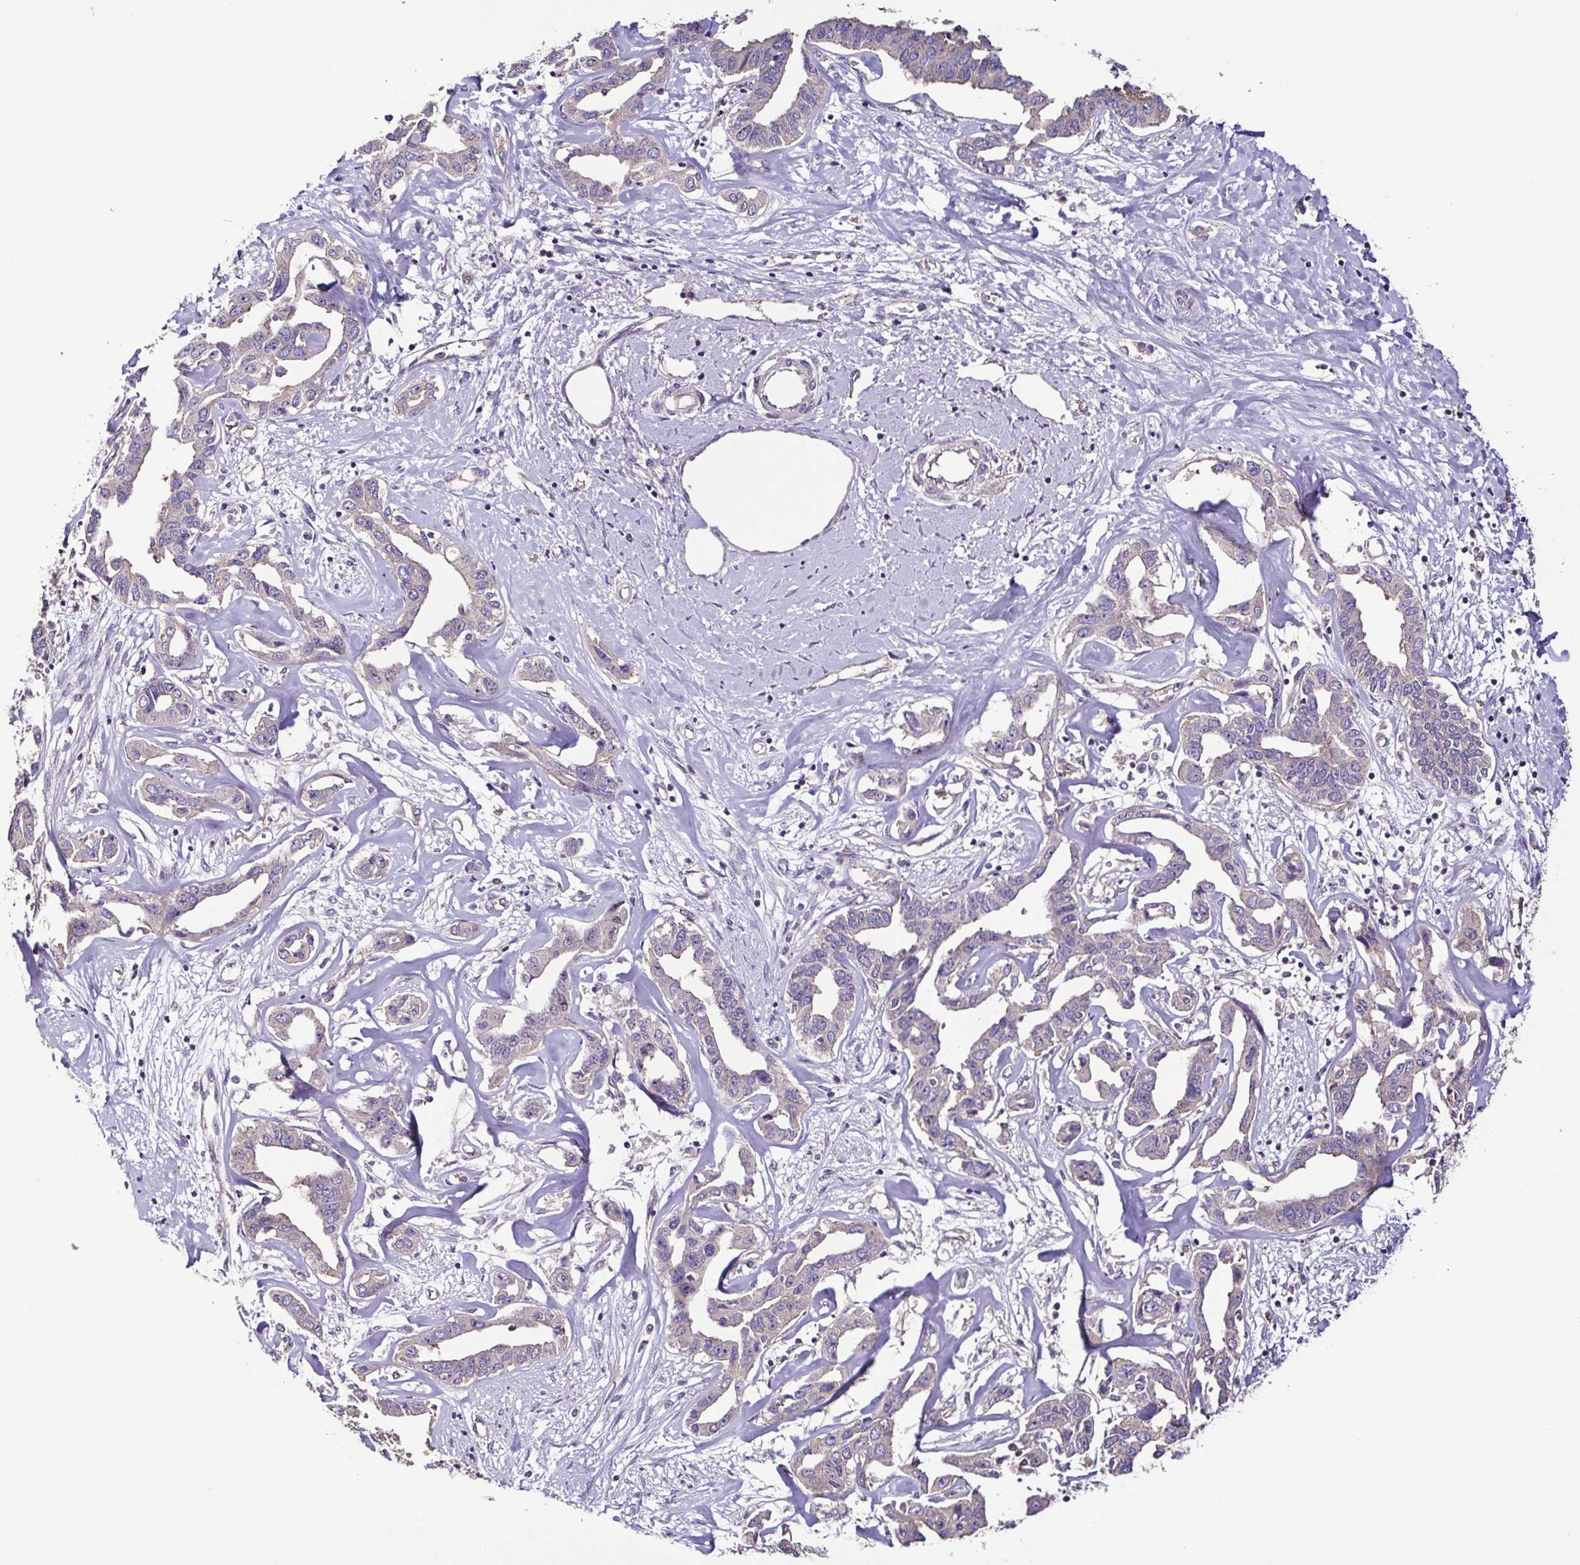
{"staining": {"intensity": "negative", "quantity": "none", "location": "none"}, "tissue": "liver cancer", "cell_type": "Tumor cells", "image_type": "cancer", "snomed": [{"axis": "morphology", "description": "Cholangiocarcinoma"}, {"axis": "topography", "description": "Liver"}], "caption": "Immunohistochemical staining of liver cancer (cholangiocarcinoma) displays no significant staining in tumor cells. (Immunohistochemistry (ihc), brightfield microscopy, high magnification).", "gene": "LMOD2", "patient": {"sex": "male", "age": 59}}